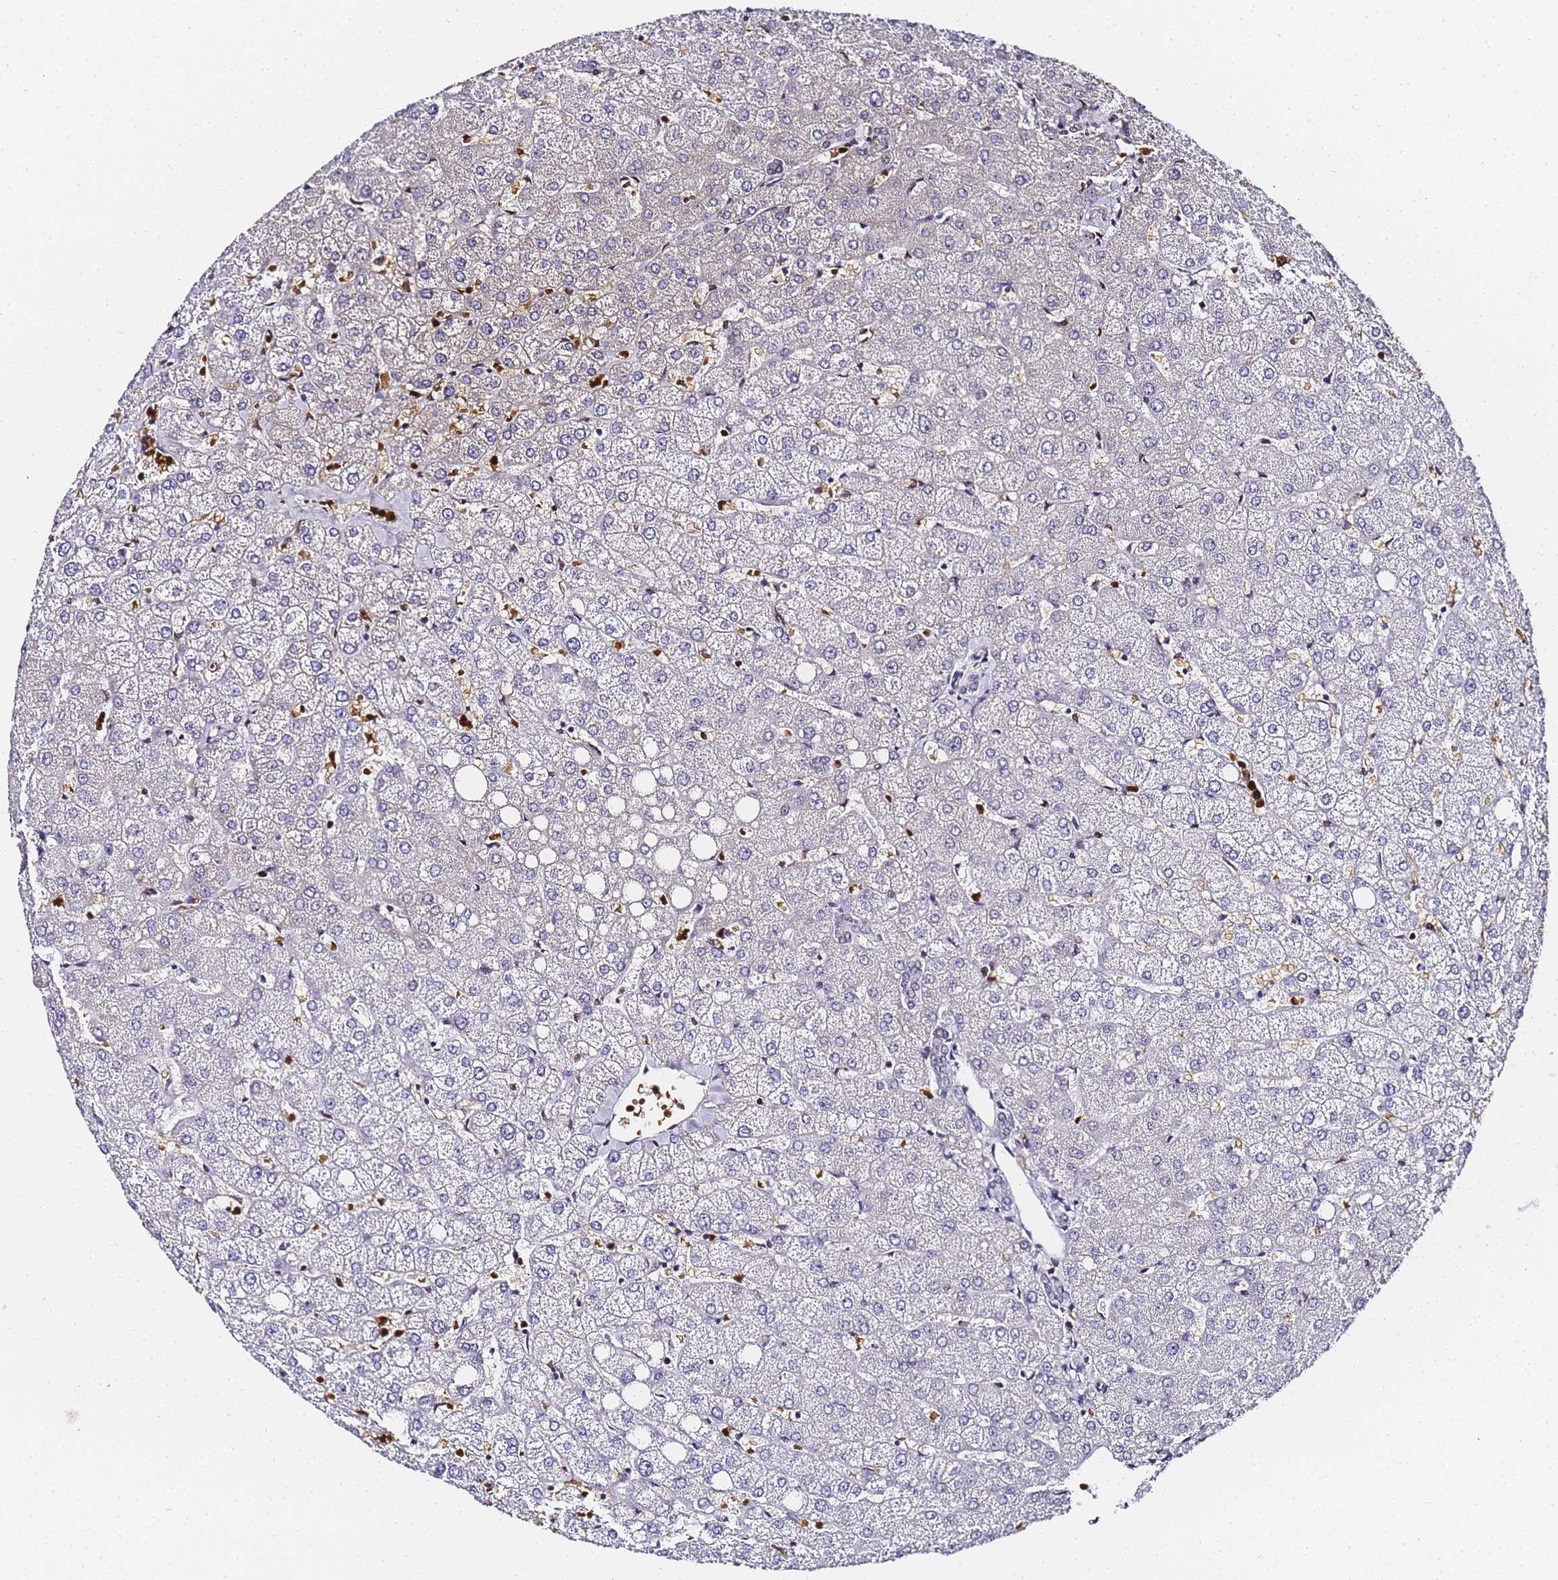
{"staining": {"intensity": "negative", "quantity": "none", "location": "none"}, "tissue": "liver", "cell_type": "Cholangiocytes", "image_type": "normal", "snomed": [{"axis": "morphology", "description": "Normal tissue, NOS"}, {"axis": "topography", "description": "Liver"}], "caption": "IHC photomicrograph of unremarkable liver stained for a protein (brown), which shows no positivity in cholangiocytes.", "gene": "POLR1A", "patient": {"sex": "female", "age": 54}}